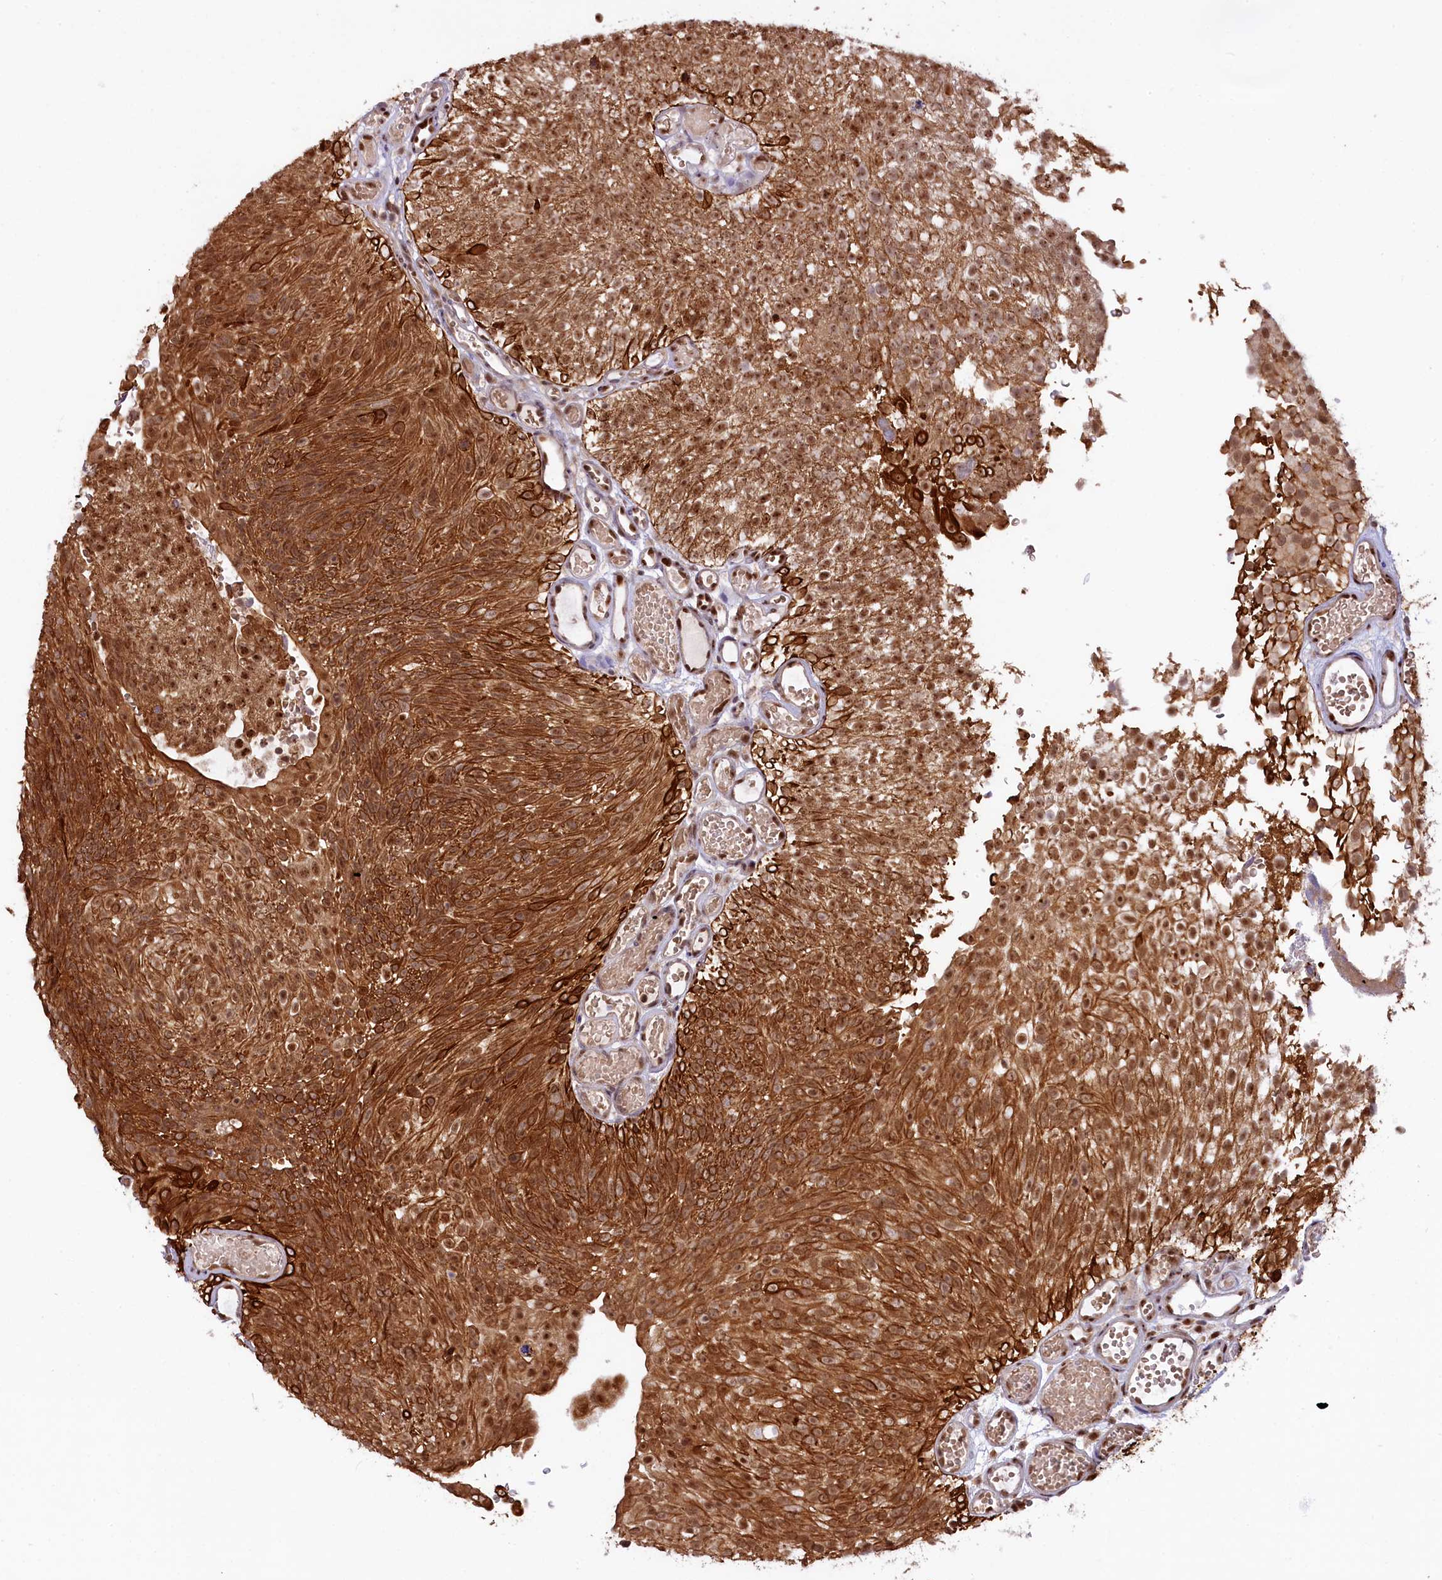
{"staining": {"intensity": "strong", "quantity": ">75%", "location": "cytoplasmic/membranous,nuclear"}, "tissue": "urothelial cancer", "cell_type": "Tumor cells", "image_type": "cancer", "snomed": [{"axis": "morphology", "description": "Urothelial carcinoma, Low grade"}, {"axis": "topography", "description": "Urinary bladder"}], "caption": "Immunohistochemical staining of human urothelial cancer reveals strong cytoplasmic/membranous and nuclear protein staining in about >75% of tumor cells.", "gene": "CARD8", "patient": {"sex": "male", "age": 78}}